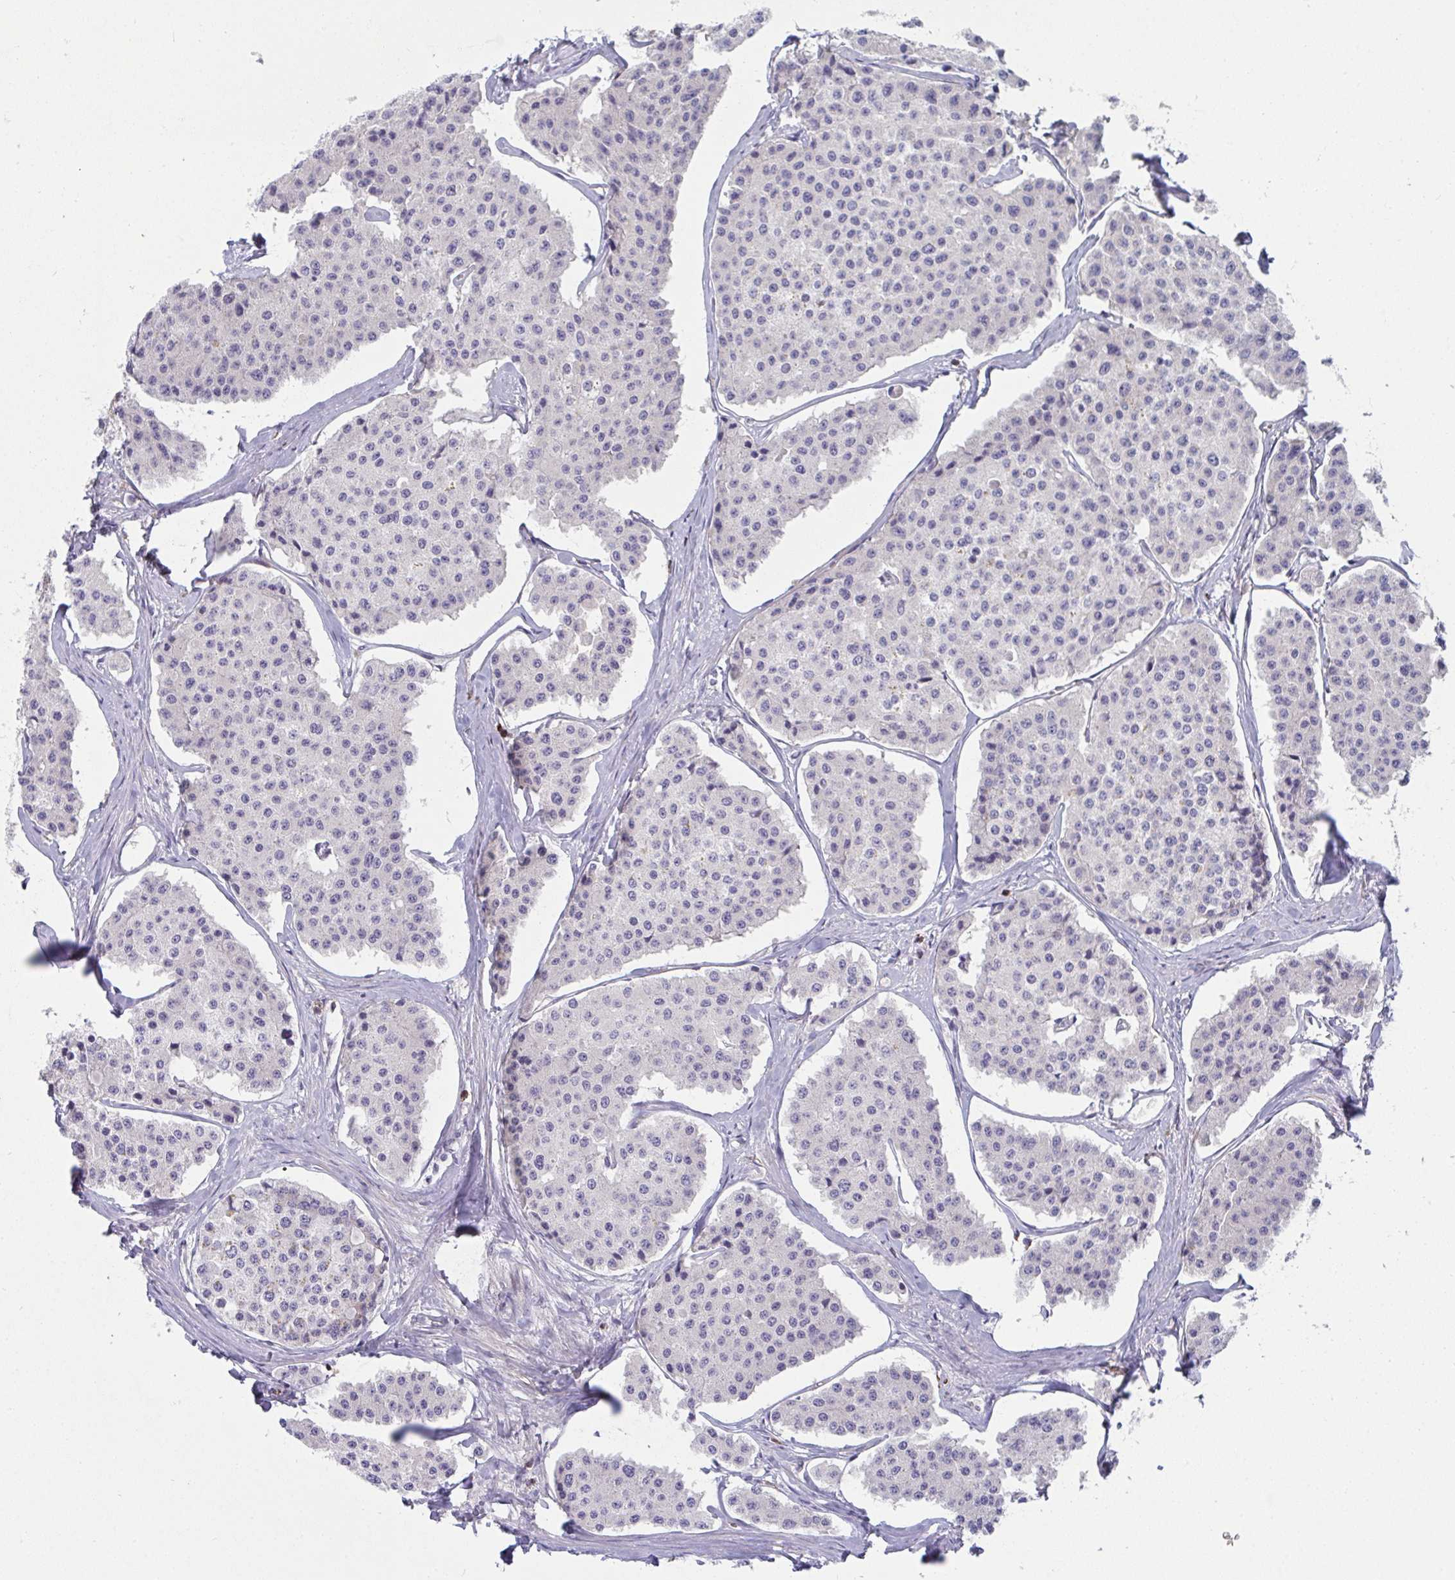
{"staining": {"intensity": "negative", "quantity": "none", "location": "none"}, "tissue": "carcinoid", "cell_type": "Tumor cells", "image_type": "cancer", "snomed": [{"axis": "morphology", "description": "Carcinoid, malignant, NOS"}, {"axis": "topography", "description": "Small intestine"}], "caption": "Photomicrograph shows no significant protein positivity in tumor cells of malignant carcinoid. Brightfield microscopy of IHC stained with DAB (brown) and hematoxylin (blue), captured at high magnification.", "gene": "CSF3R", "patient": {"sex": "female", "age": 65}}